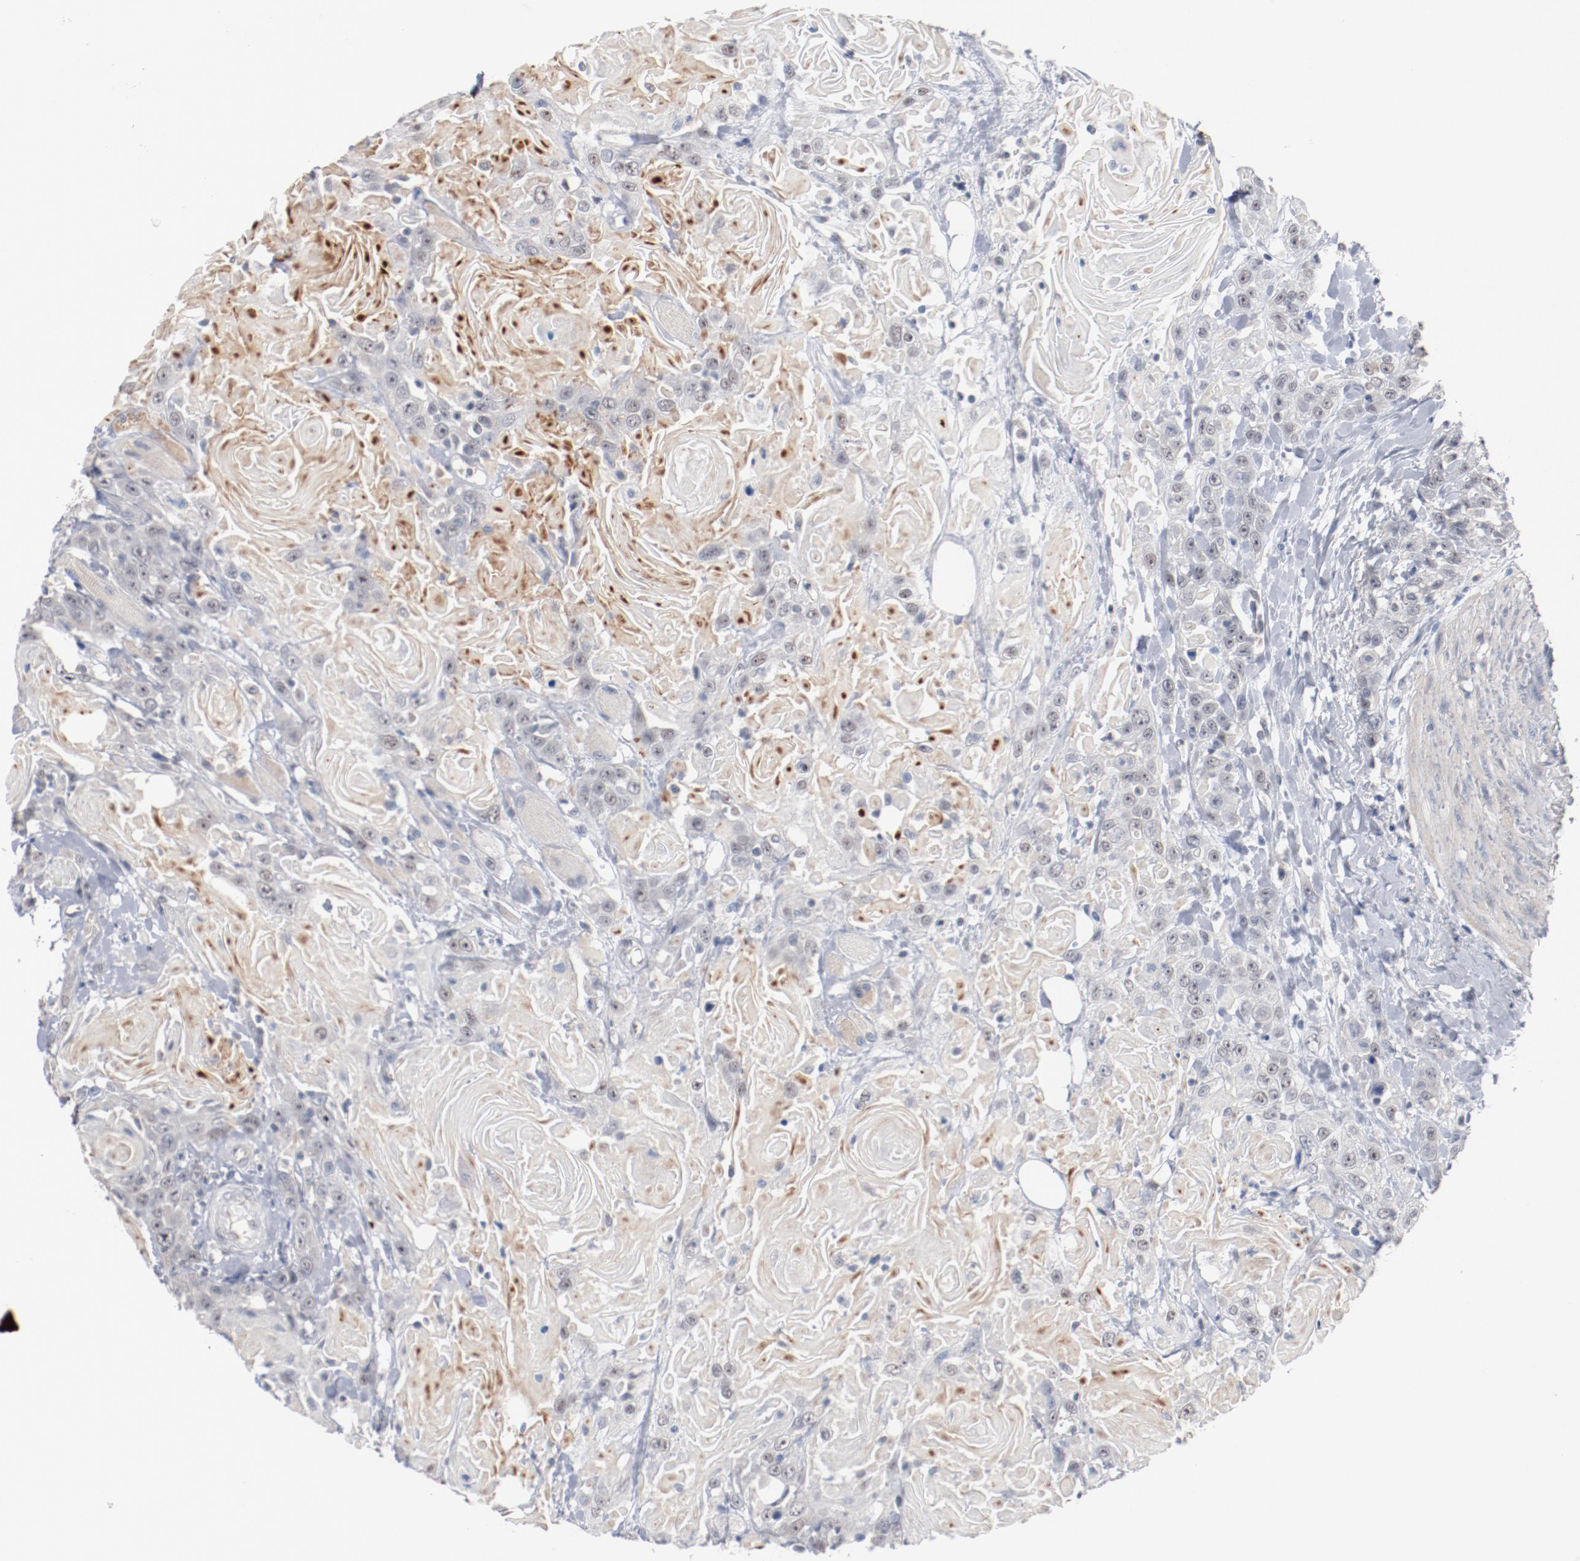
{"staining": {"intensity": "negative", "quantity": "none", "location": "none"}, "tissue": "head and neck cancer", "cell_type": "Tumor cells", "image_type": "cancer", "snomed": [{"axis": "morphology", "description": "Squamous cell carcinoma, NOS"}, {"axis": "topography", "description": "Head-Neck"}], "caption": "An image of human head and neck squamous cell carcinoma is negative for staining in tumor cells. (DAB immunohistochemistry (IHC) with hematoxylin counter stain).", "gene": "ERICH1", "patient": {"sex": "female", "age": 84}}